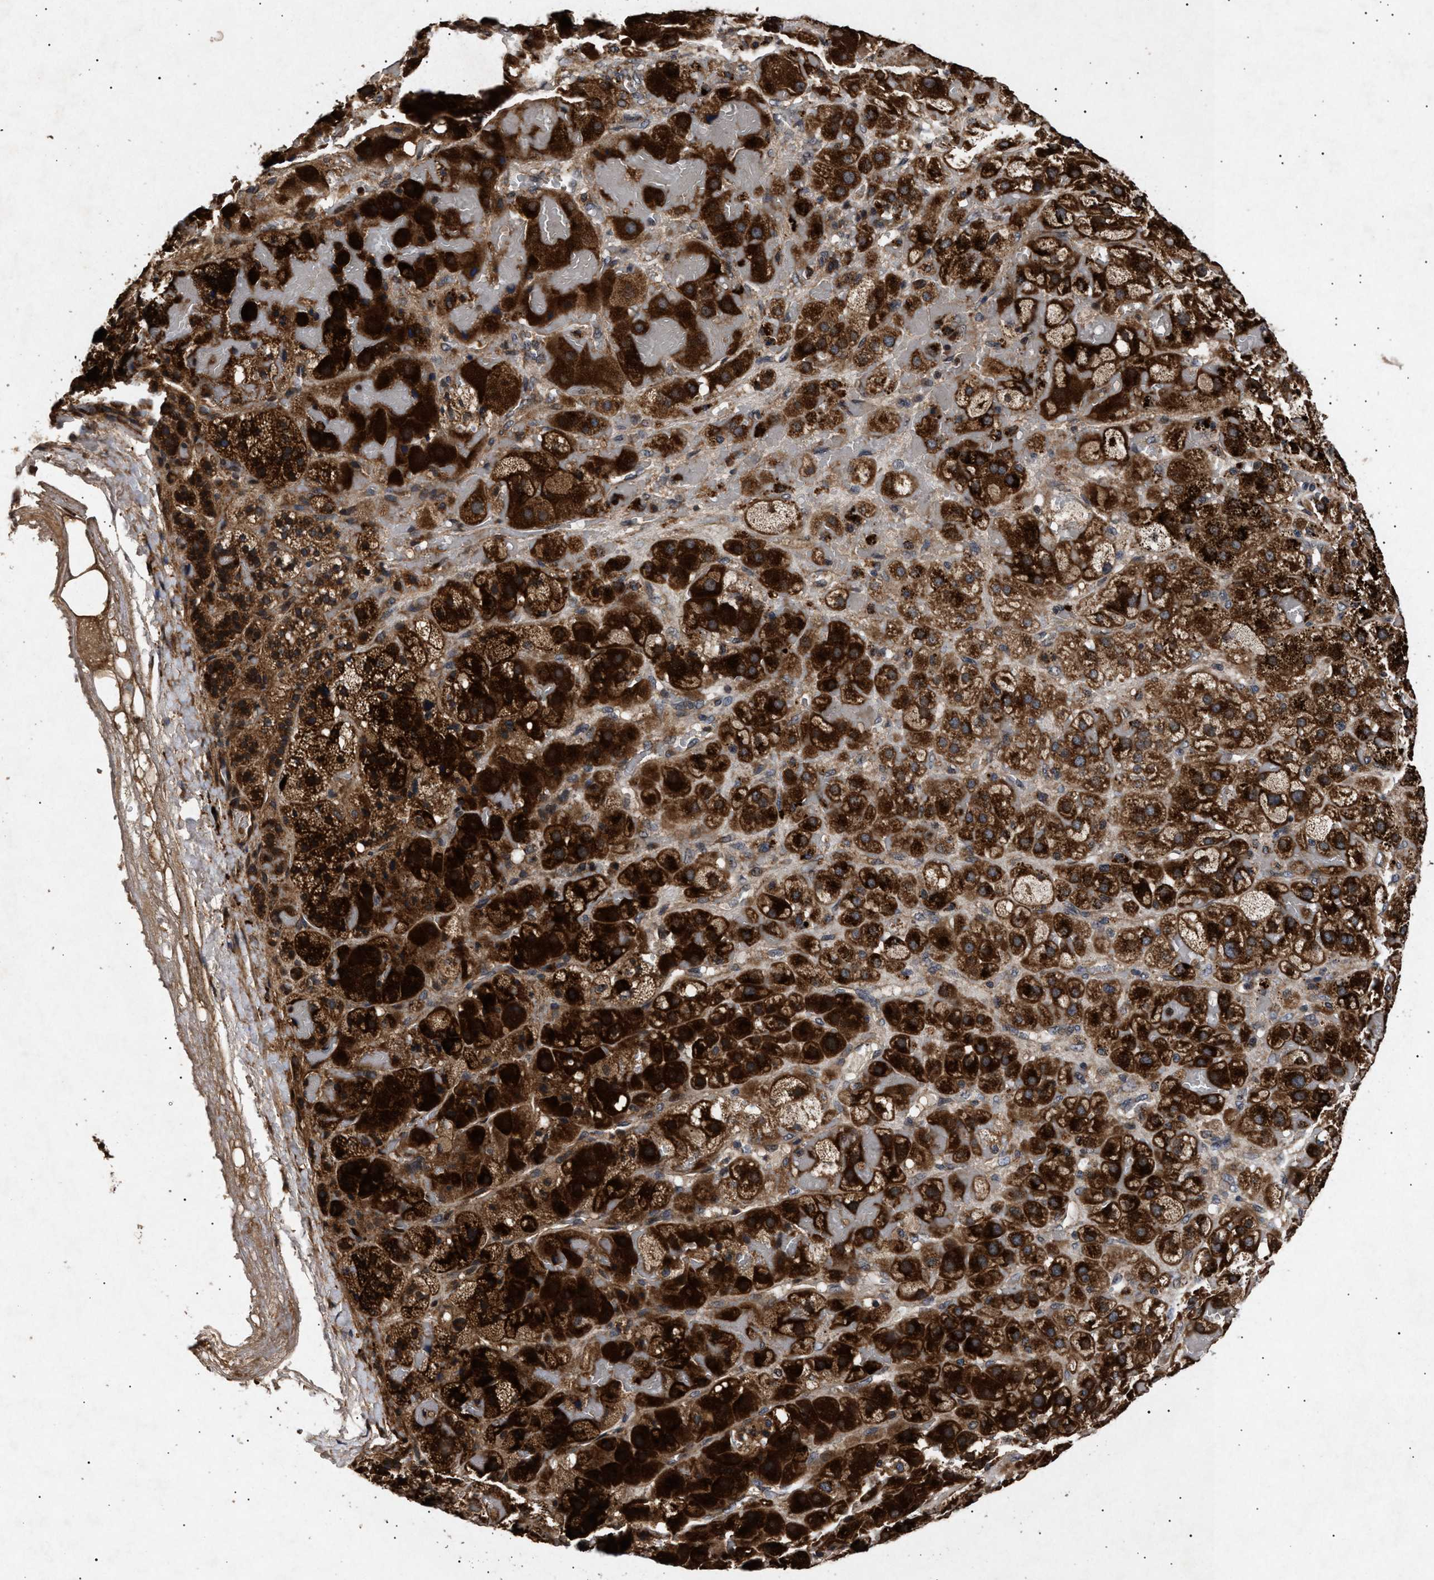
{"staining": {"intensity": "strong", "quantity": ">75%", "location": "cytoplasmic/membranous"}, "tissue": "adrenal gland", "cell_type": "Glandular cells", "image_type": "normal", "snomed": [{"axis": "morphology", "description": "Normal tissue, NOS"}, {"axis": "topography", "description": "Adrenal gland"}], "caption": "Immunohistochemistry of normal human adrenal gland shows high levels of strong cytoplasmic/membranous staining in about >75% of glandular cells. (DAB IHC with brightfield microscopy, high magnification).", "gene": "ITGB5", "patient": {"sex": "female", "age": 47}}